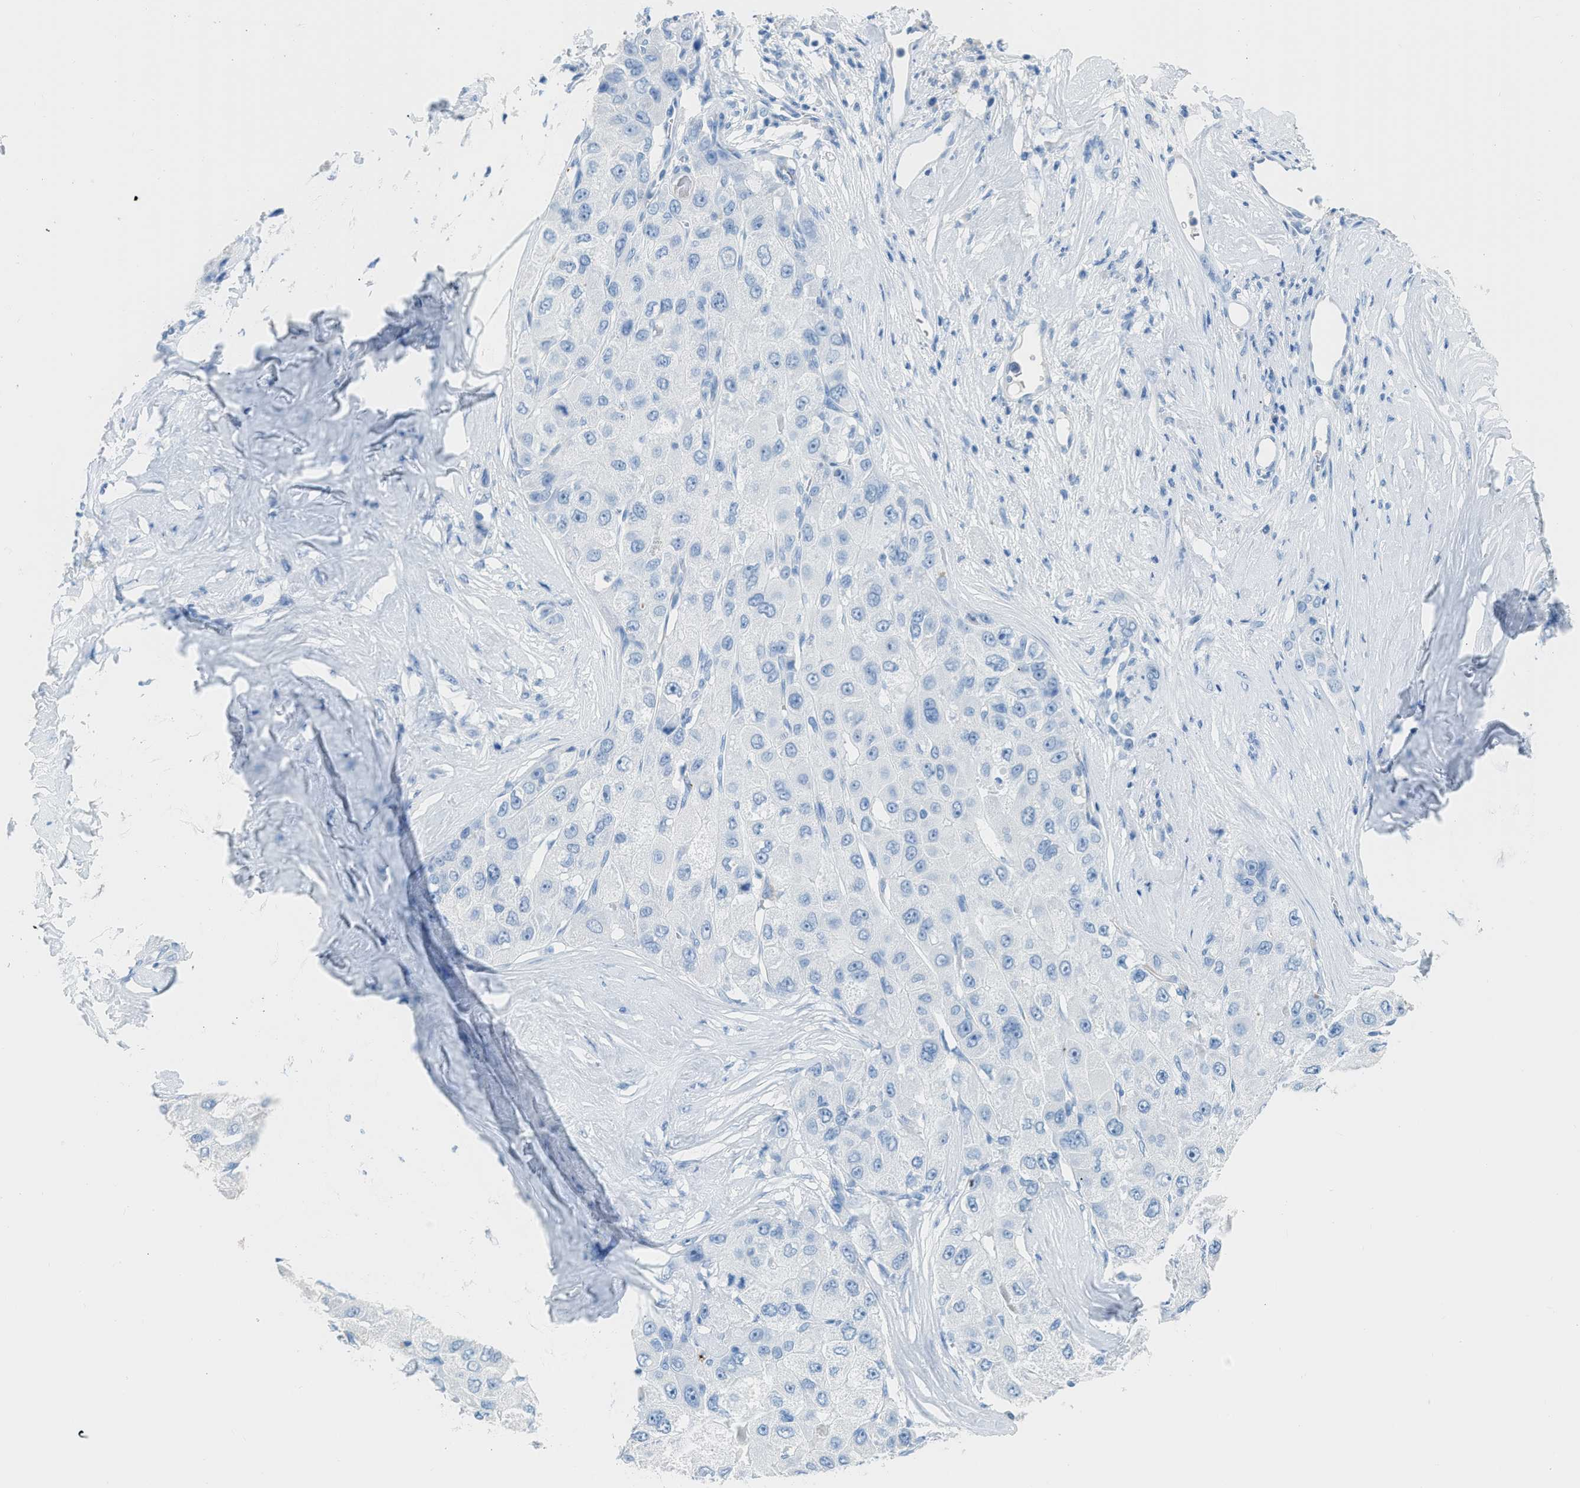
{"staining": {"intensity": "negative", "quantity": "none", "location": "none"}, "tissue": "liver cancer", "cell_type": "Tumor cells", "image_type": "cancer", "snomed": [{"axis": "morphology", "description": "Carcinoma, Hepatocellular, NOS"}, {"axis": "topography", "description": "Liver"}], "caption": "Tumor cells are negative for protein expression in human liver hepatocellular carcinoma.", "gene": "FAIM2", "patient": {"sex": "male", "age": 80}}